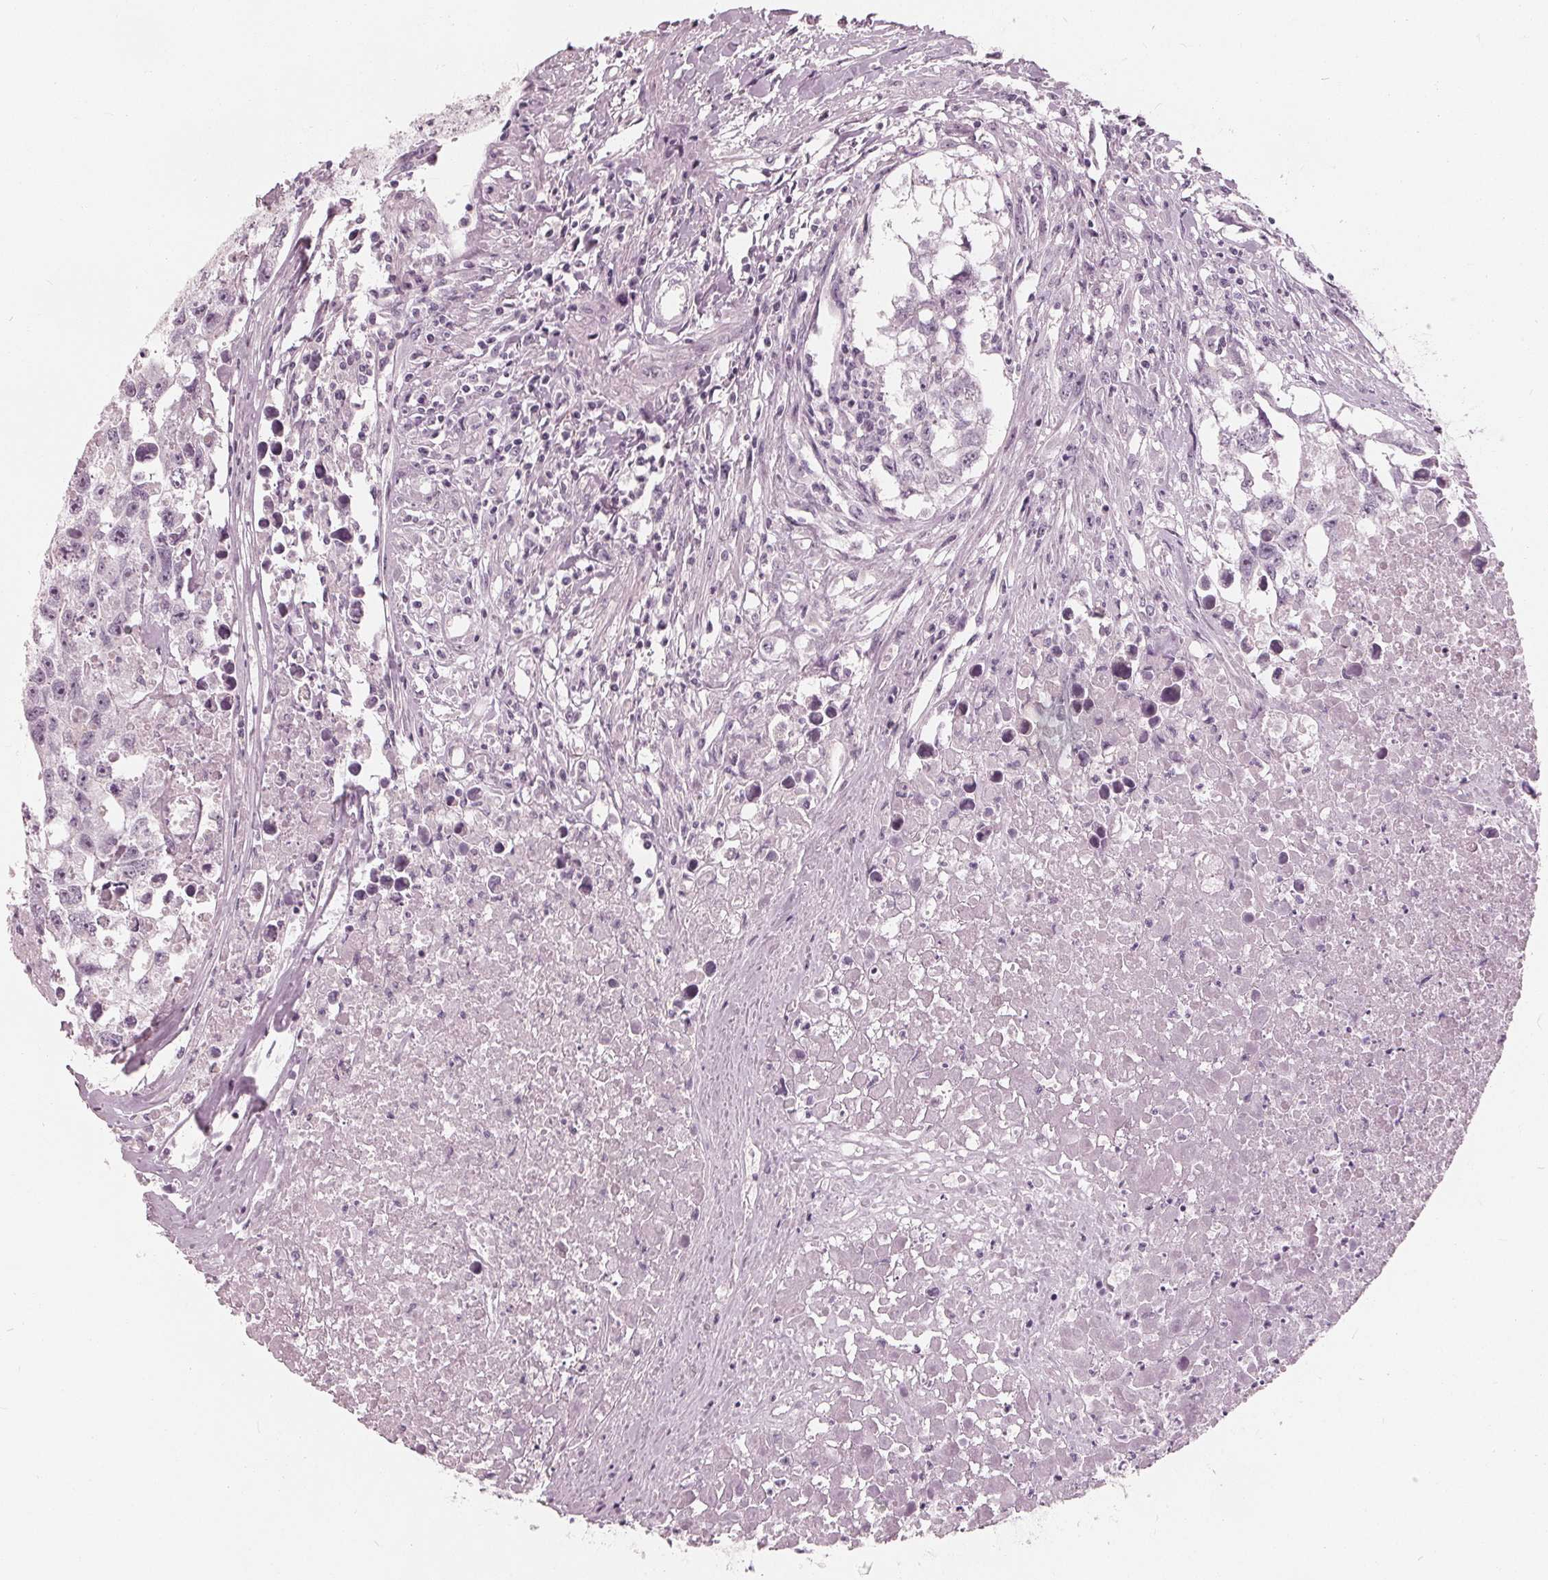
{"staining": {"intensity": "negative", "quantity": "none", "location": "none"}, "tissue": "testis cancer", "cell_type": "Tumor cells", "image_type": "cancer", "snomed": [{"axis": "morphology", "description": "Carcinoma, Embryonal, NOS"}, {"axis": "morphology", "description": "Teratoma, malignant, NOS"}, {"axis": "topography", "description": "Testis"}], "caption": "A high-resolution image shows immunohistochemistry staining of testis embryonal carcinoma, which shows no significant positivity in tumor cells.", "gene": "SAT2", "patient": {"sex": "male", "age": 44}}